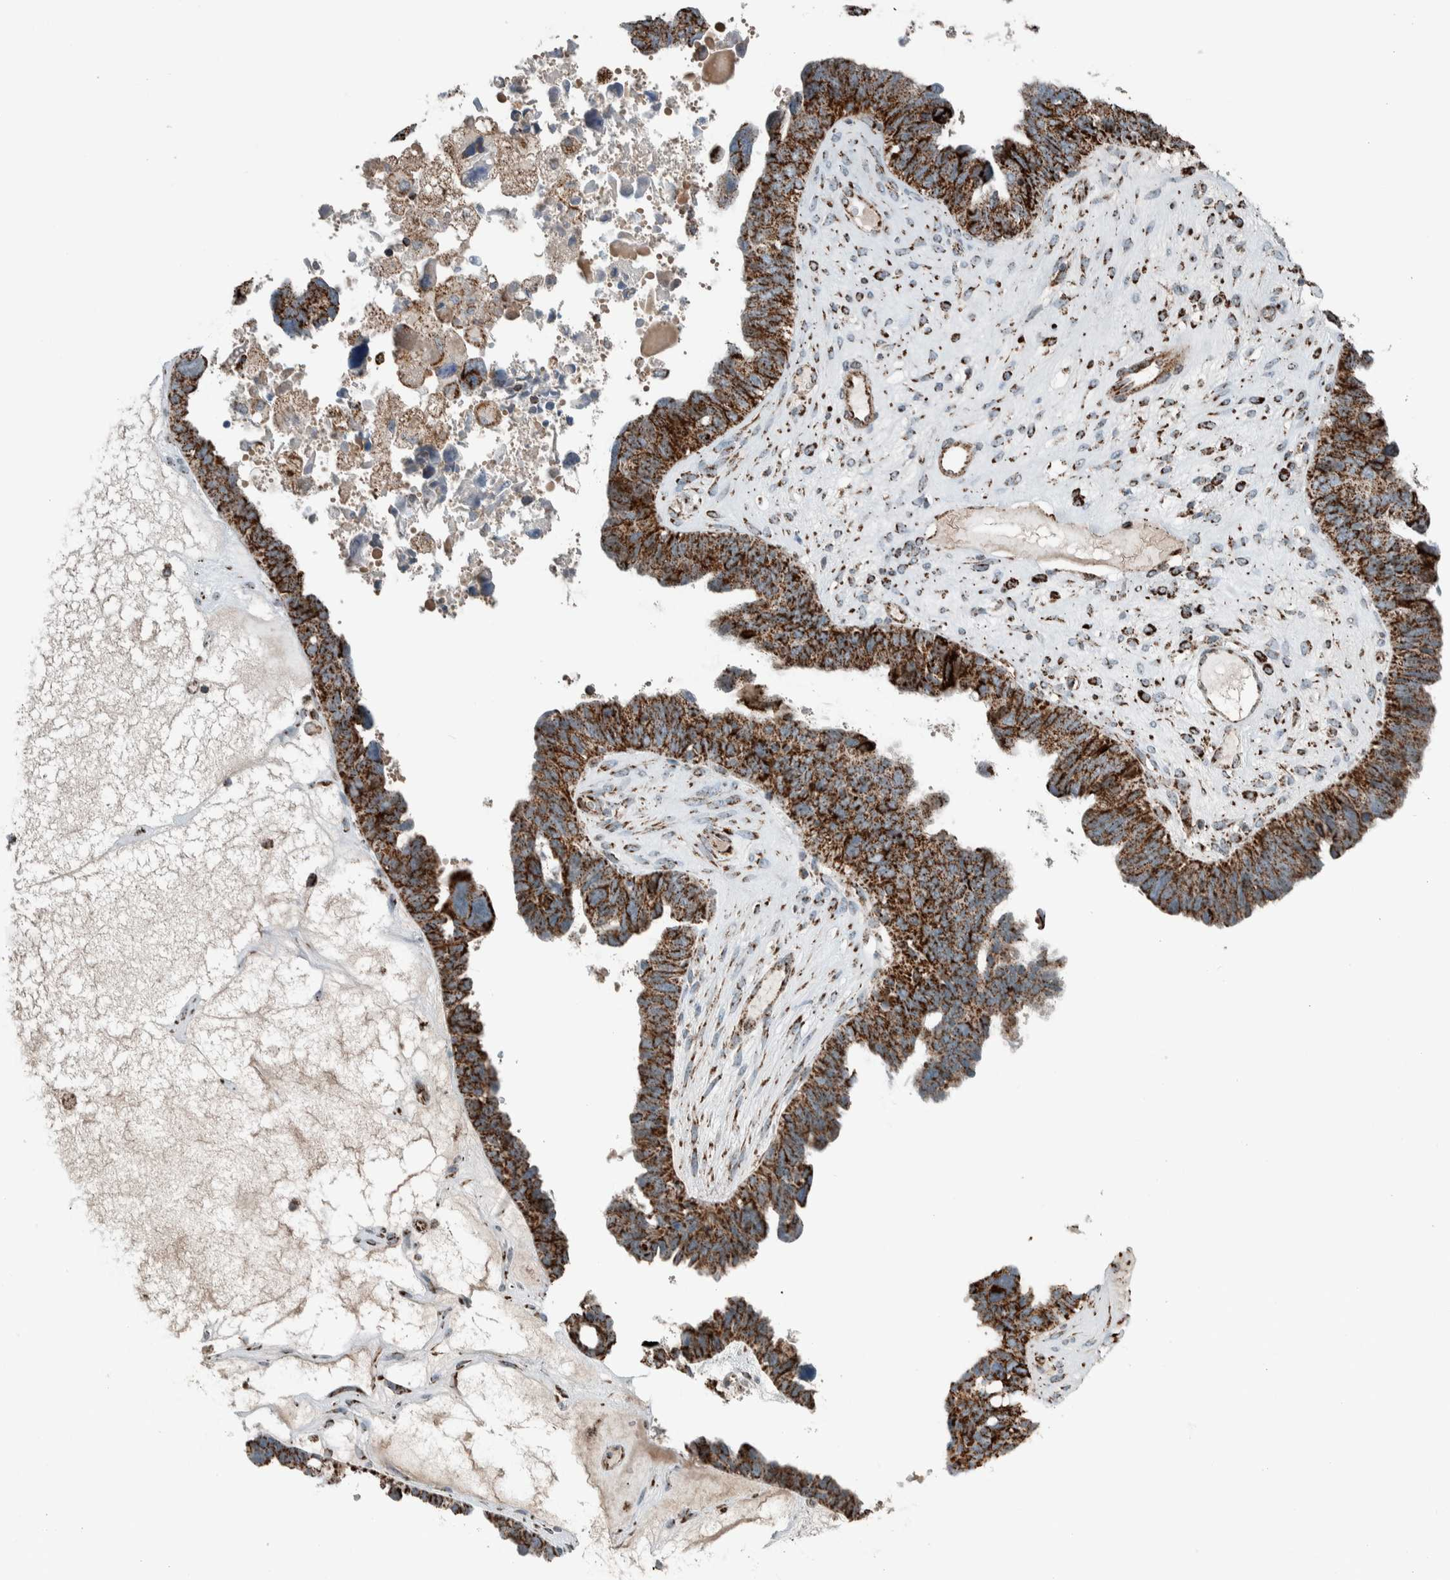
{"staining": {"intensity": "strong", "quantity": ">75%", "location": "cytoplasmic/membranous"}, "tissue": "ovarian cancer", "cell_type": "Tumor cells", "image_type": "cancer", "snomed": [{"axis": "morphology", "description": "Cystadenocarcinoma, serous, NOS"}, {"axis": "topography", "description": "Ovary"}], "caption": "A brown stain shows strong cytoplasmic/membranous staining of a protein in ovarian serous cystadenocarcinoma tumor cells. (Stains: DAB in brown, nuclei in blue, Microscopy: brightfield microscopy at high magnification).", "gene": "CNTROB", "patient": {"sex": "female", "age": 79}}